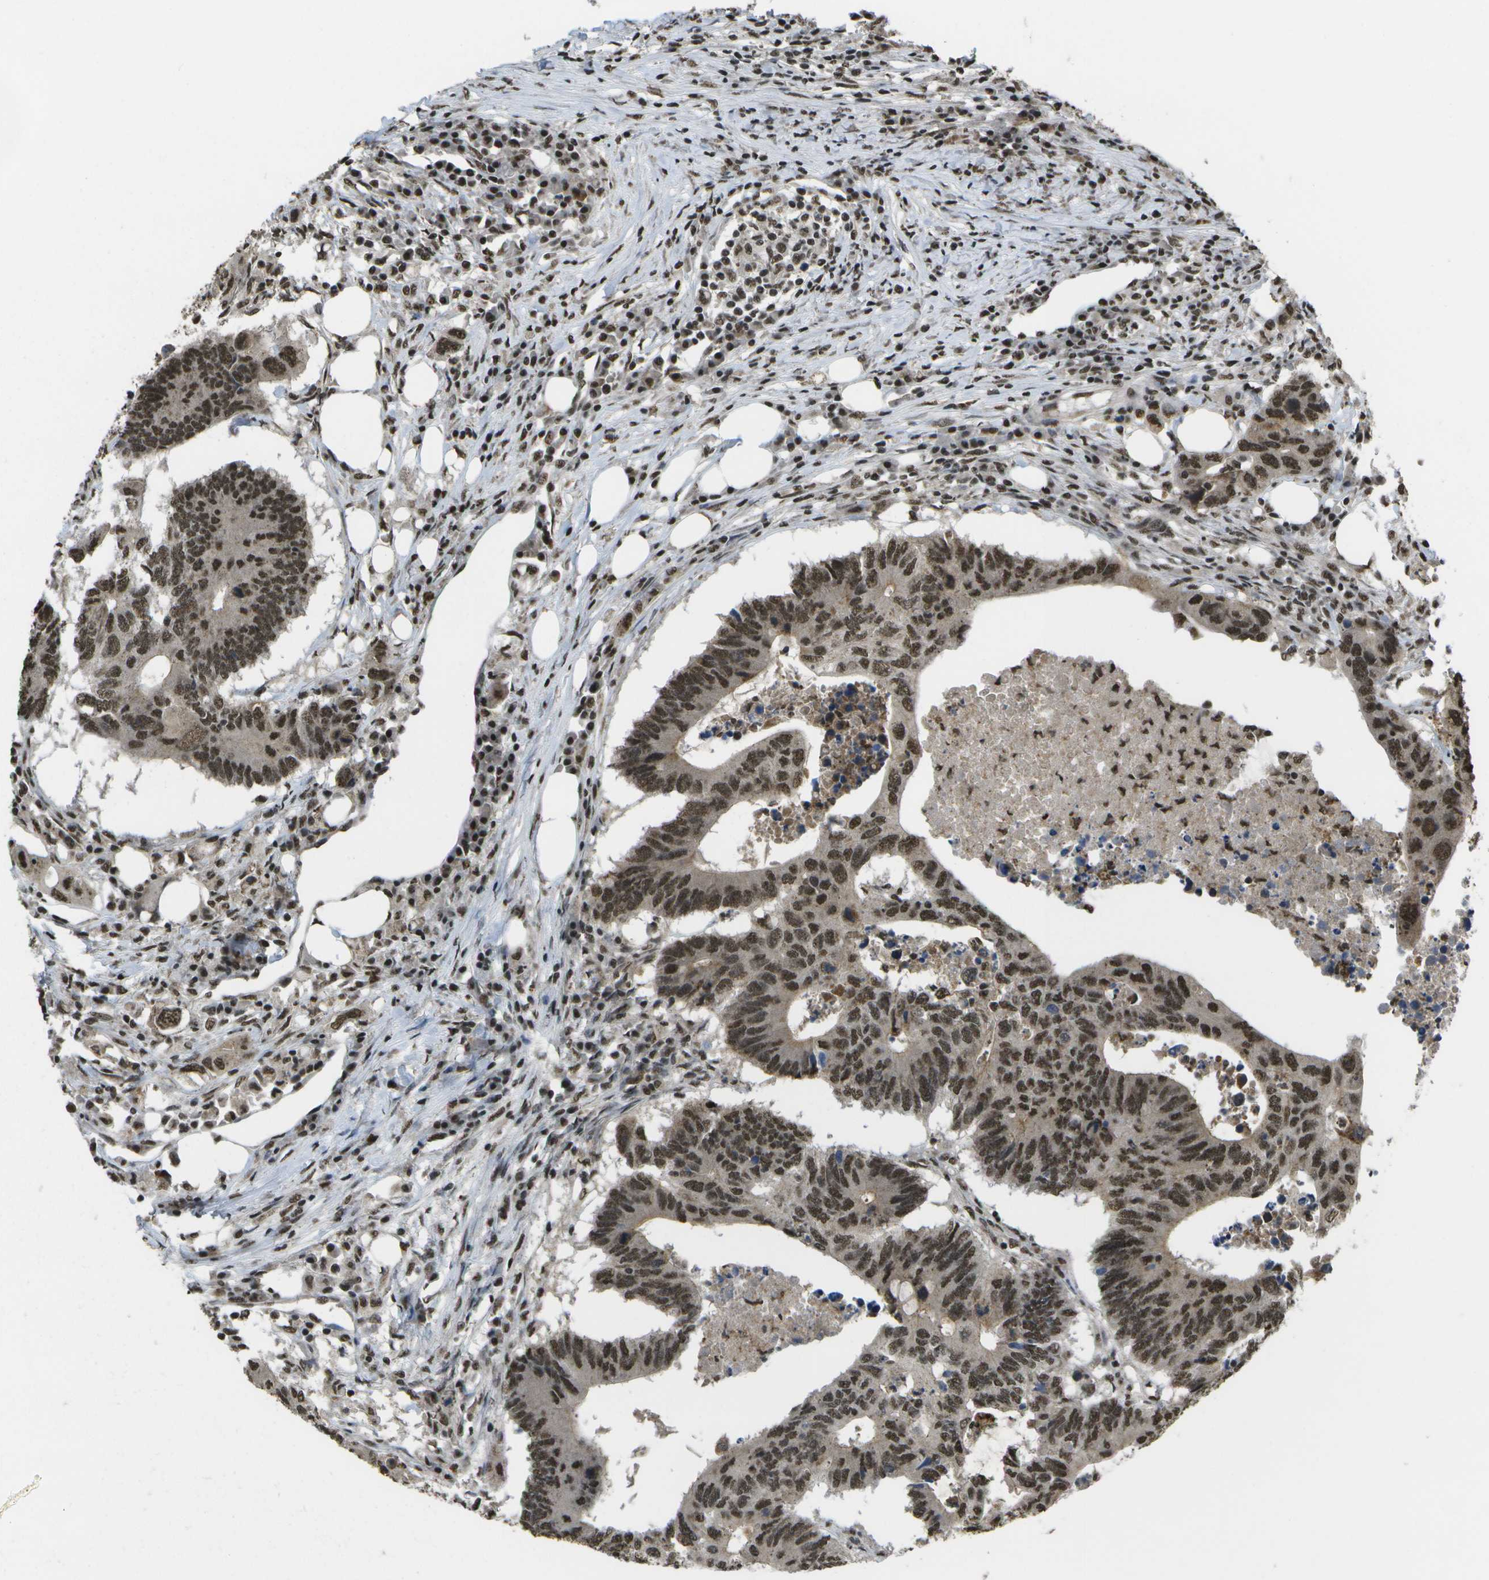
{"staining": {"intensity": "strong", "quantity": ">75%", "location": "nuclear"}, "tissue": "colorectal cancer", "cell_type": "Tumor cells", "image_type": "cancer", "snomed": [{"axis": "morphology", "description": "Adenocarcinoma, NOS"}, {"axis": "topography", "description": "Colon"}], "caption": "Protein expression analysis of colorectal cancer (adenocarcinoma) demonstrates strong nuclear expression in about >75% of tumor cells.", "gene": "SPEN", "patient": {"sex": "male", "age": 71}}